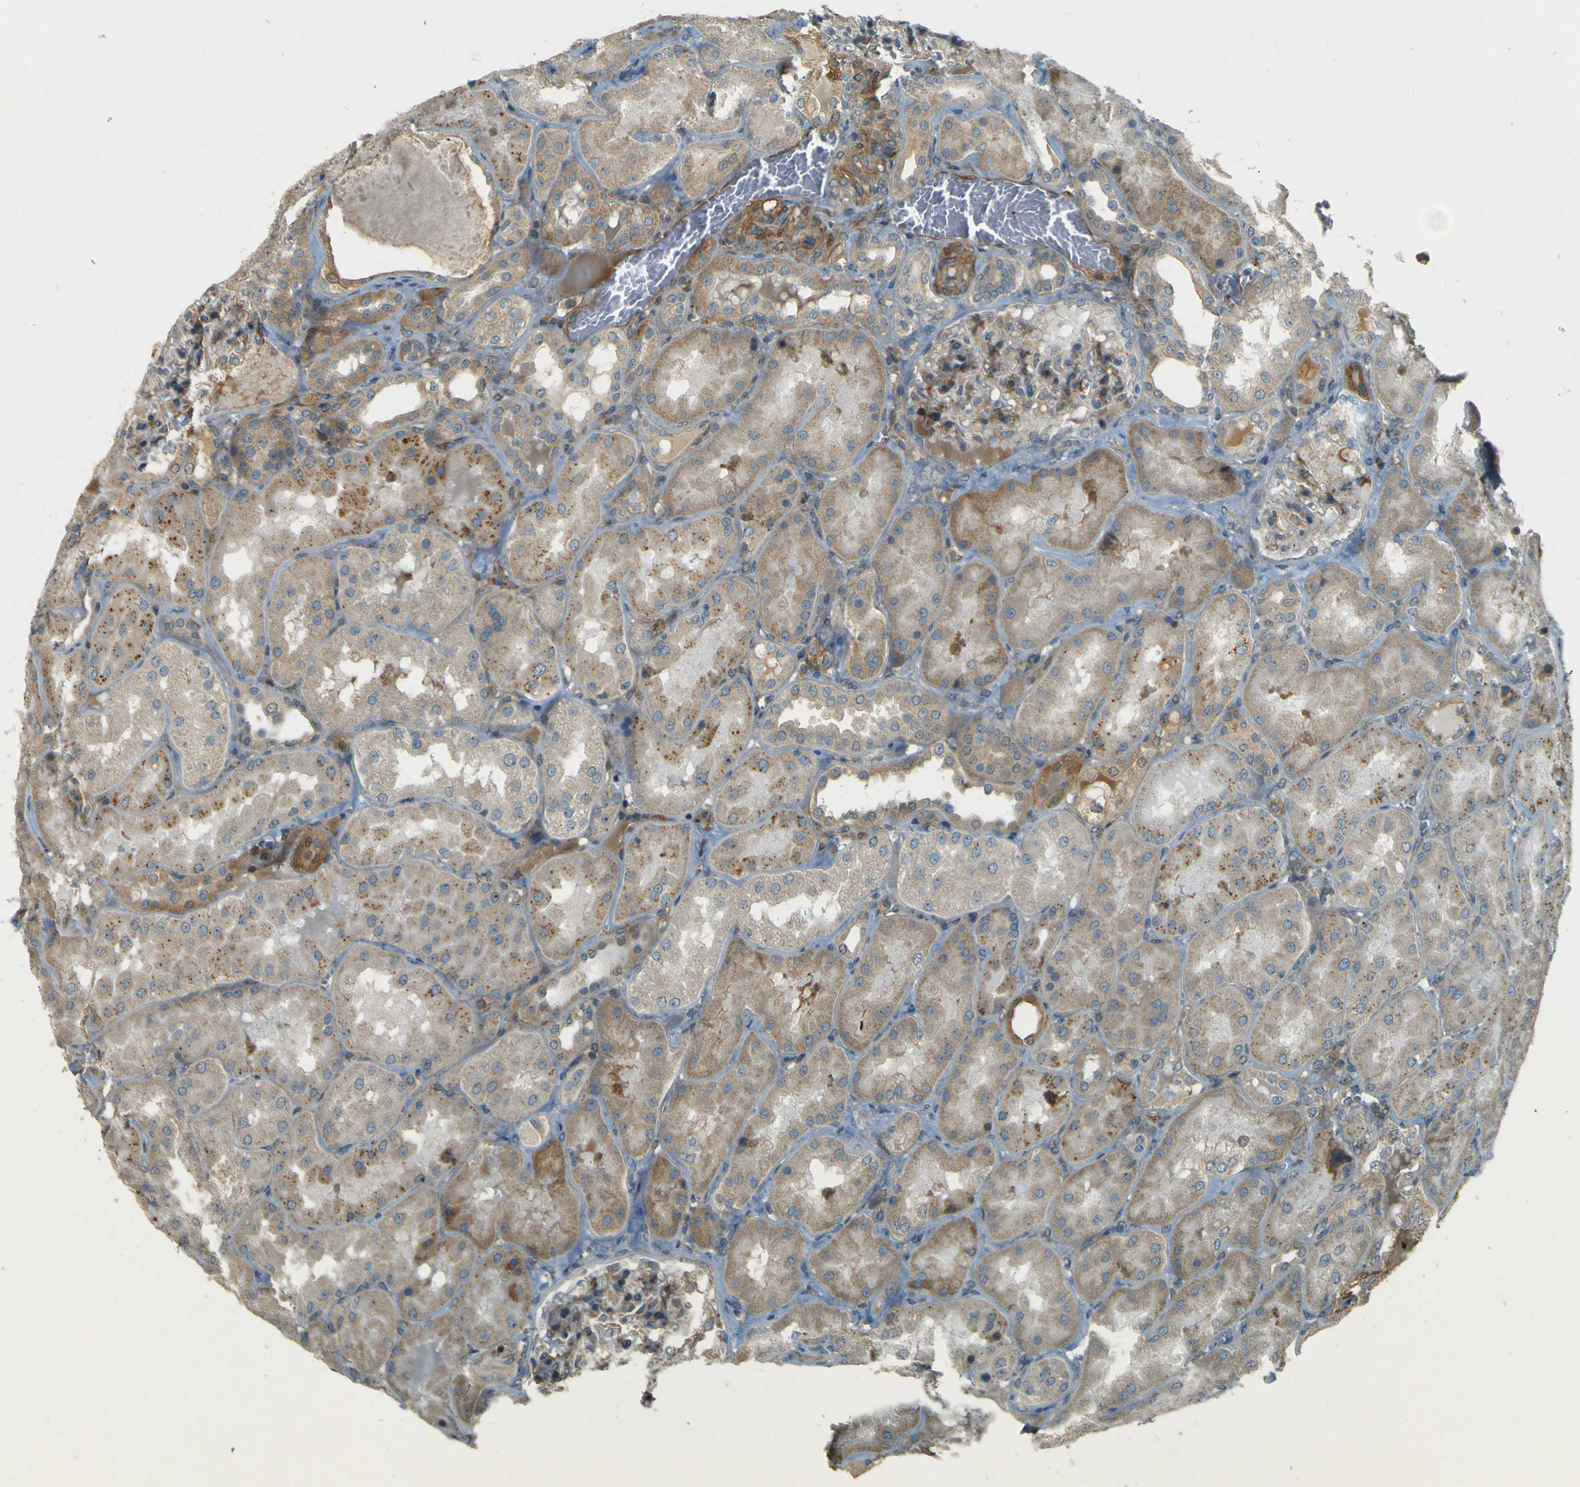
{"staining": {"intensity": "weak", "quantity": "<25%", "location": "cytoplasmic/membranous"}, "tissue": "kidney", "cell_type": "Cells in glomeruli", "image_type": "normal", "snomed": [{"axis": "morphology", "description": "Normal tissue, NOS"}, {"axis": "topography", "description": "Kidney"}], "caption": "DAB immunohistochemical staining of normal kidney shows no significant expression in cells in glomeruli.", "gene": "LPCAT1", "patient": {"sex": "female", "age": 56}}